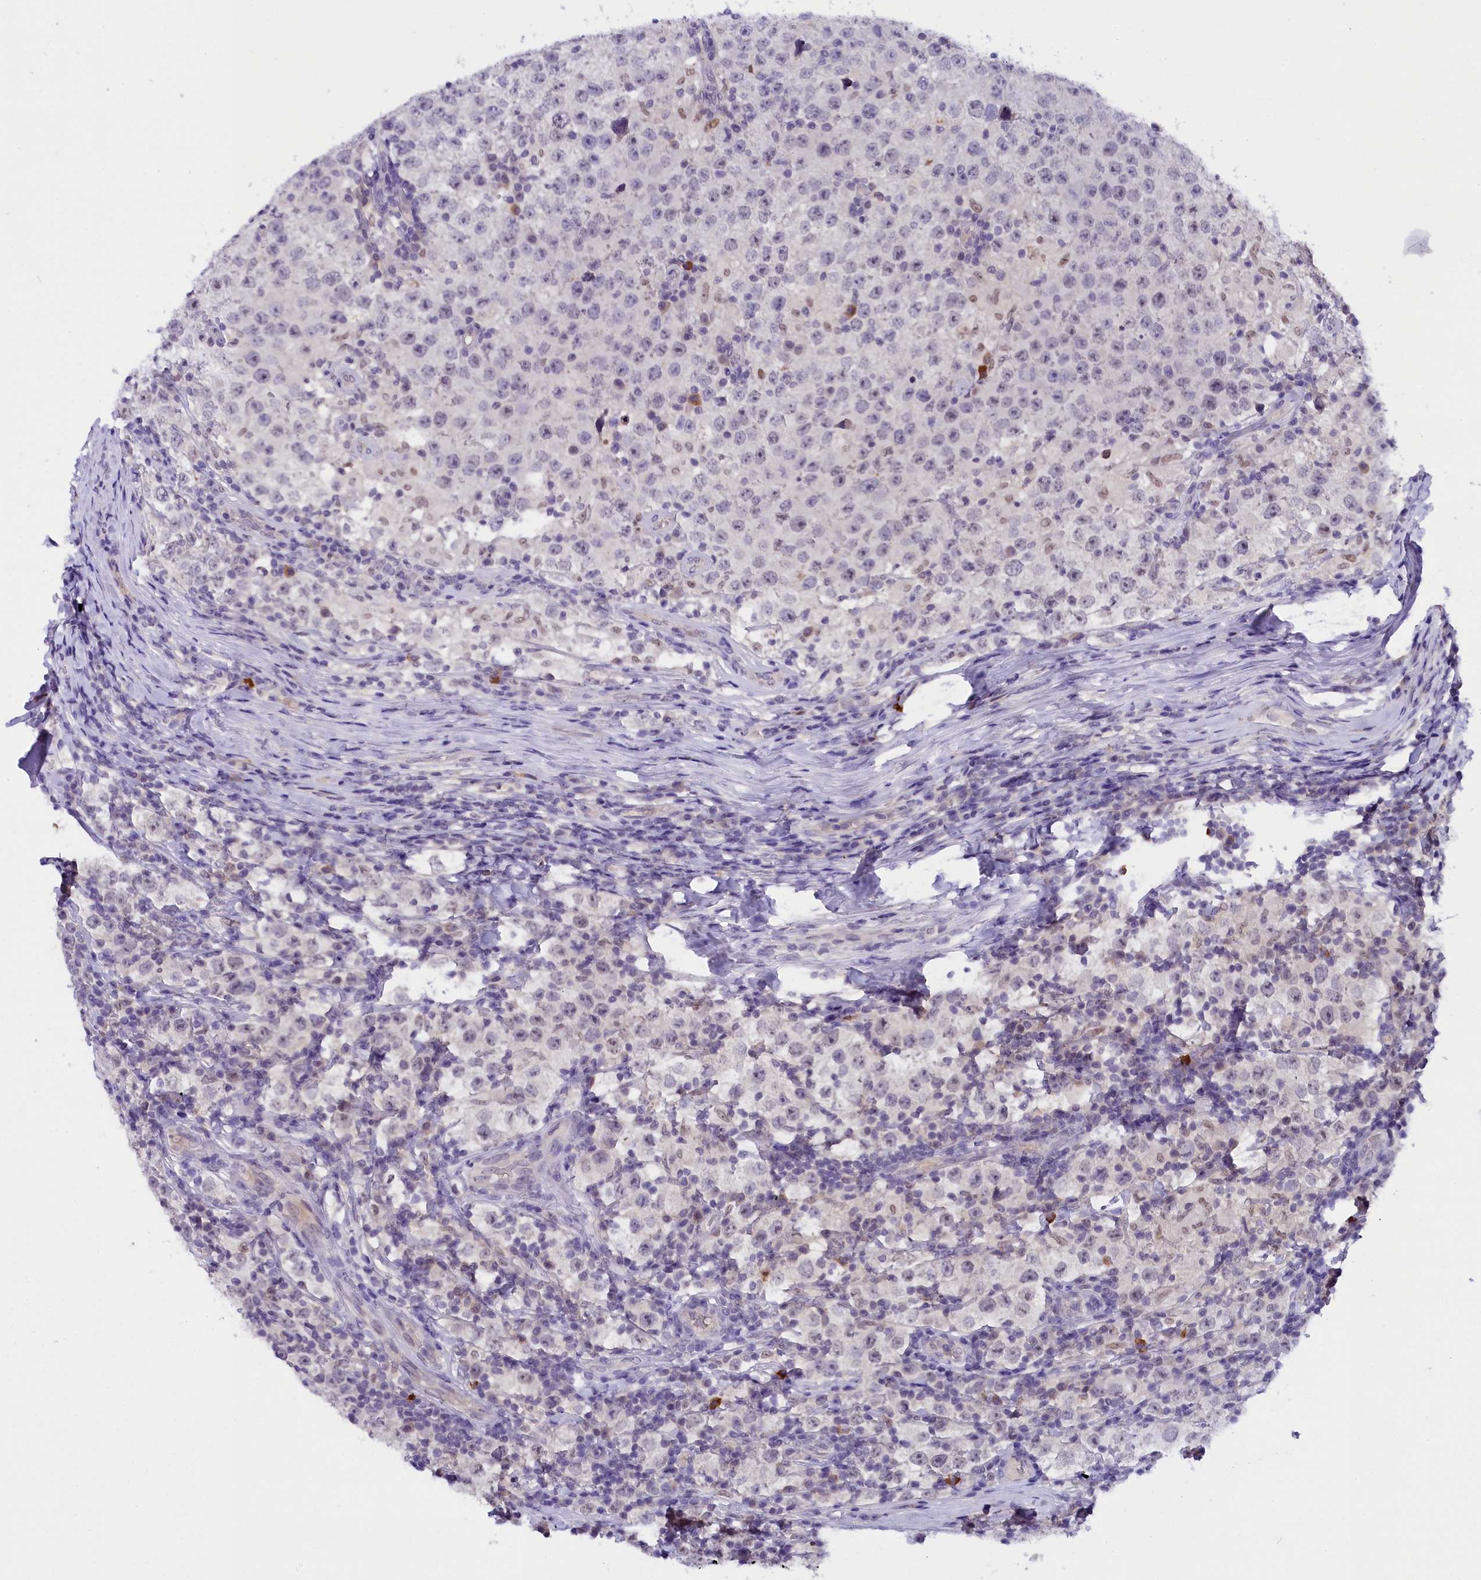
{"staining": {"intensity": "negative", "quantity": "none", "location": "none"}, "tissue": "testis cancer", "cell_type": "Tumor cells", "image_type": "cancer", "snomed": [{"axis": "morphology", "description": "Normal tissue, NOS"}, {"axis": "morphology", "description": "Urothelial carcinoma, High grade"}, {"axis": "morphology", "description": "Seminoma, NOS"}, {"axis": "morphology", "description": "Carcinoma, Embryonal, NOS"}, {"axis": "topography", "description": "Urinary bladder"}, {"axis": "topography", "description": "Testis"}], "caption": "DAB immunohistochemical staining of human testis cancer reveals no significant positivity in tumor cells. (Brightfield microscopy of DAB IHC at high magnification).", "gene": "IQCN", "patient": {"sex": "male", "age": 41}}